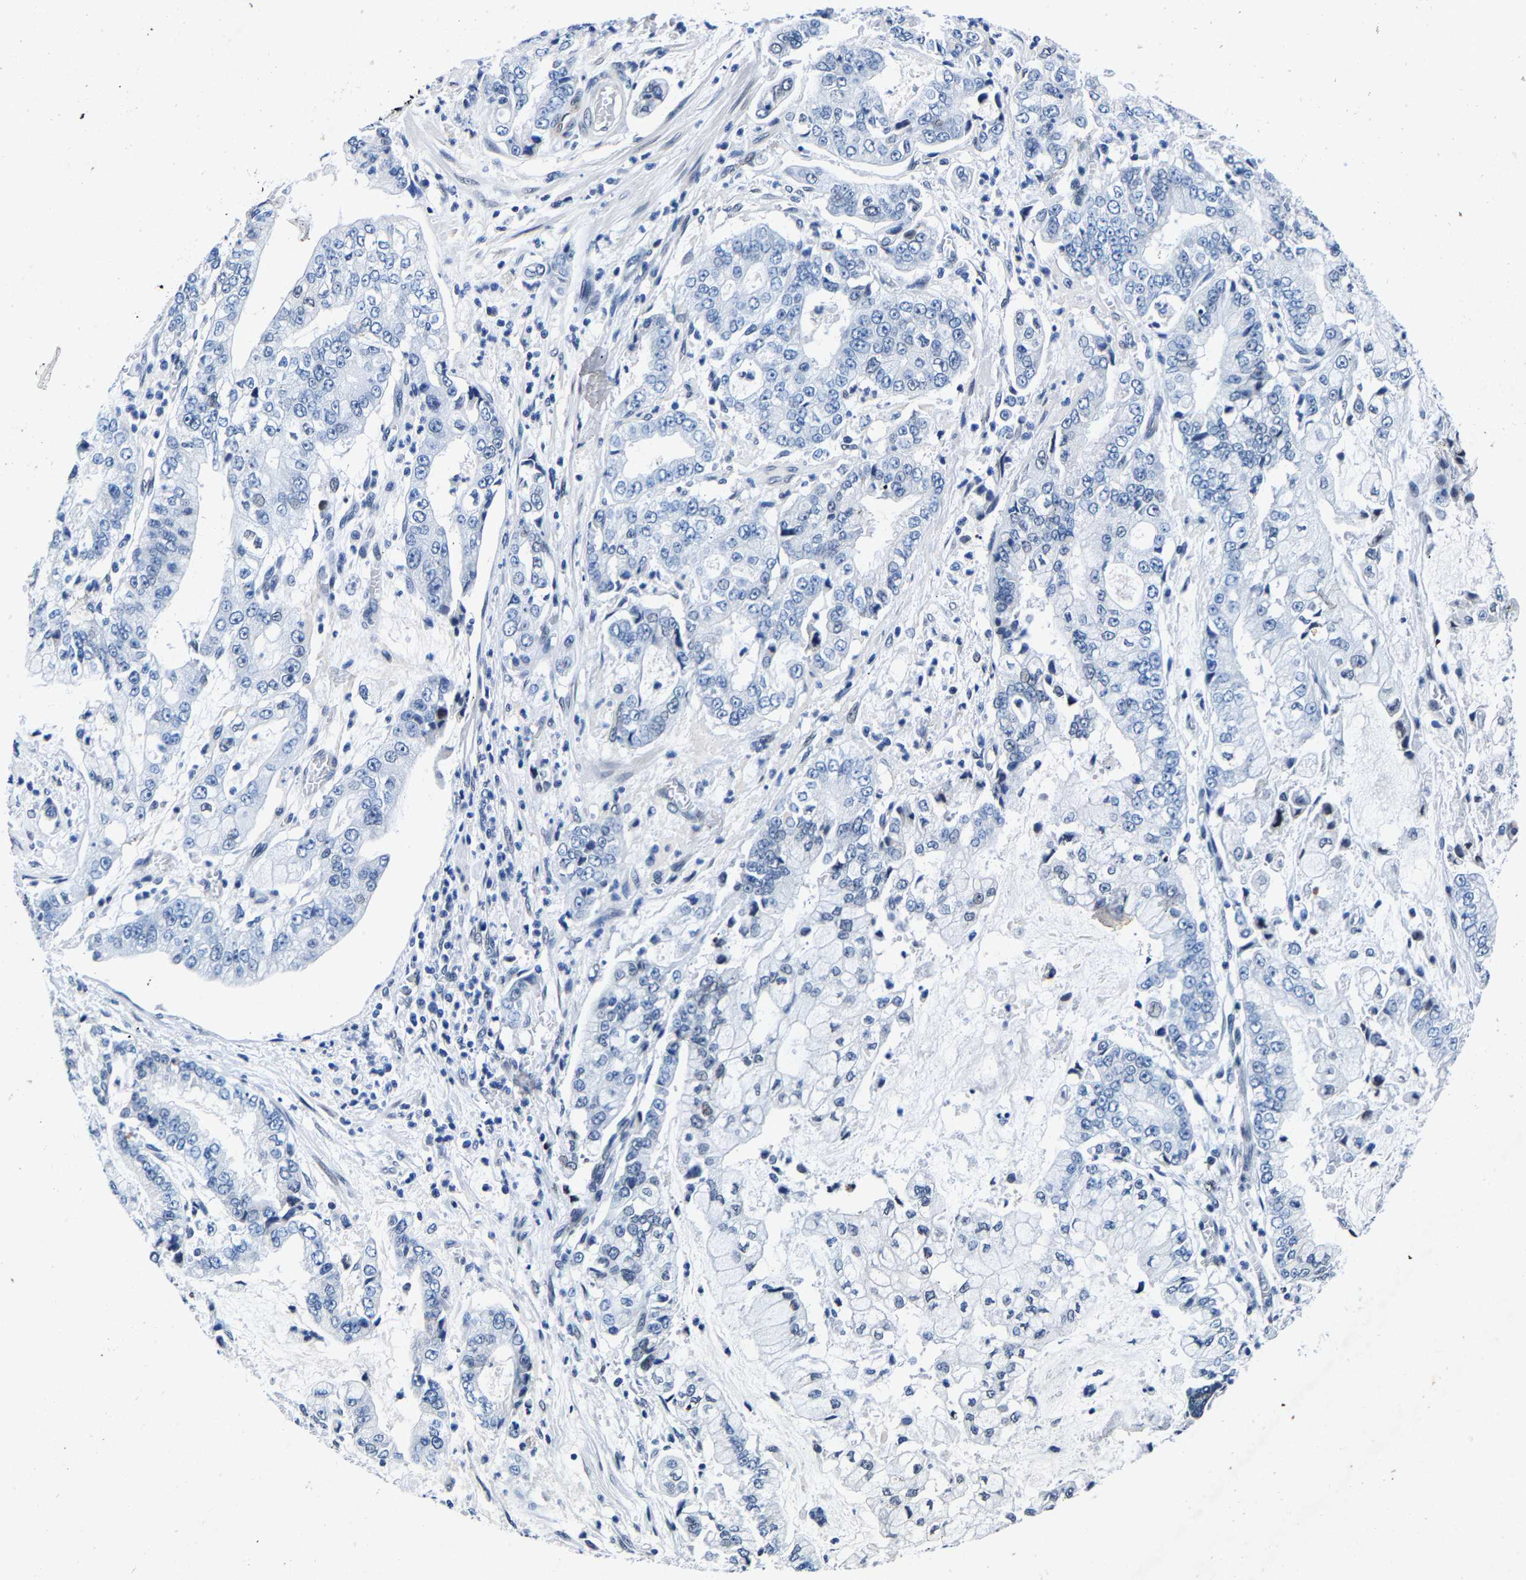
{"staining": {"intensity": "negative", "quantity": "none", "location": "none"}, "tissue": "stomach cancer", "cell_type": "Tumor cells", "image_type": "cancer", "snomed": [{"axis": "morphology", "description": "Adenocarcinoma, NOS"}, {"axis": "topography", "description": "Stomach"}], "caption": "This is an immunohistochemistry photomicrograph of stomach cancer (adenocarcinoma). There is no expression in tumor cells.", "gene": "UBN2", "patient": {"sex": "male", "age": 76}}